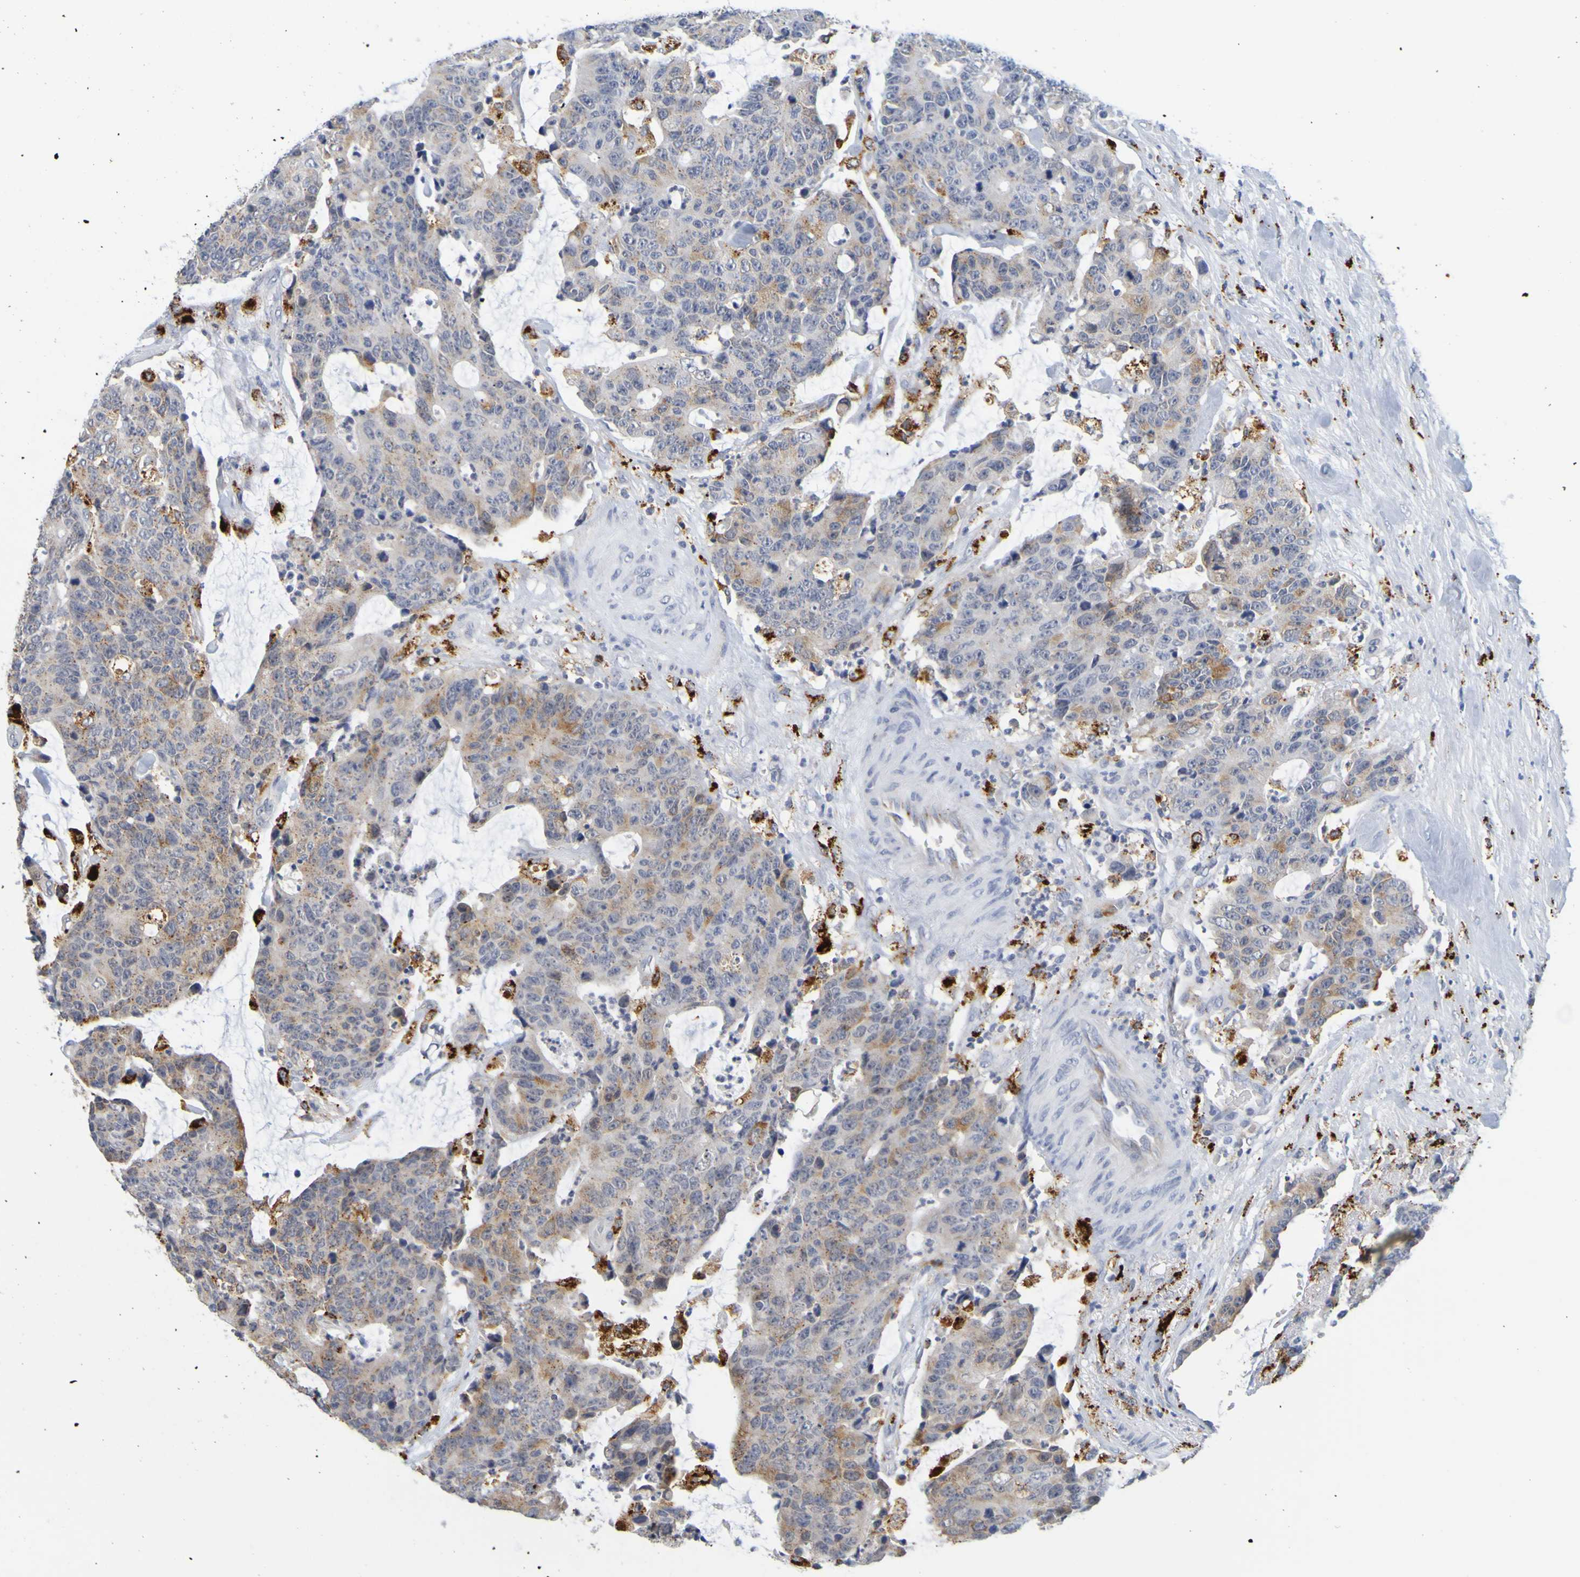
{"staining": {"intensity": "weak", "quantity": "25%-75%", "location": "cytoplasmic/membranous"}, "tissue": "colorectal cancer", "cell_type": "Tumor cells", "image_type": "cancer", "snomed": [{"axis": "morphology", "description": "Adenocarcinoma, NOS"}, {"axis": "topography", "description": "Colon"}], "caption": "Colorectal cancer stained with DAB (3,3'-diaminobenzidine) immunohistochemistry demonstrates low levels of weak cytoplasmic/membranous positivity in approximately 25%-75% of tumor cells.", "gene": "TPH1", "patient": {"sex": "female", "age": 86}}